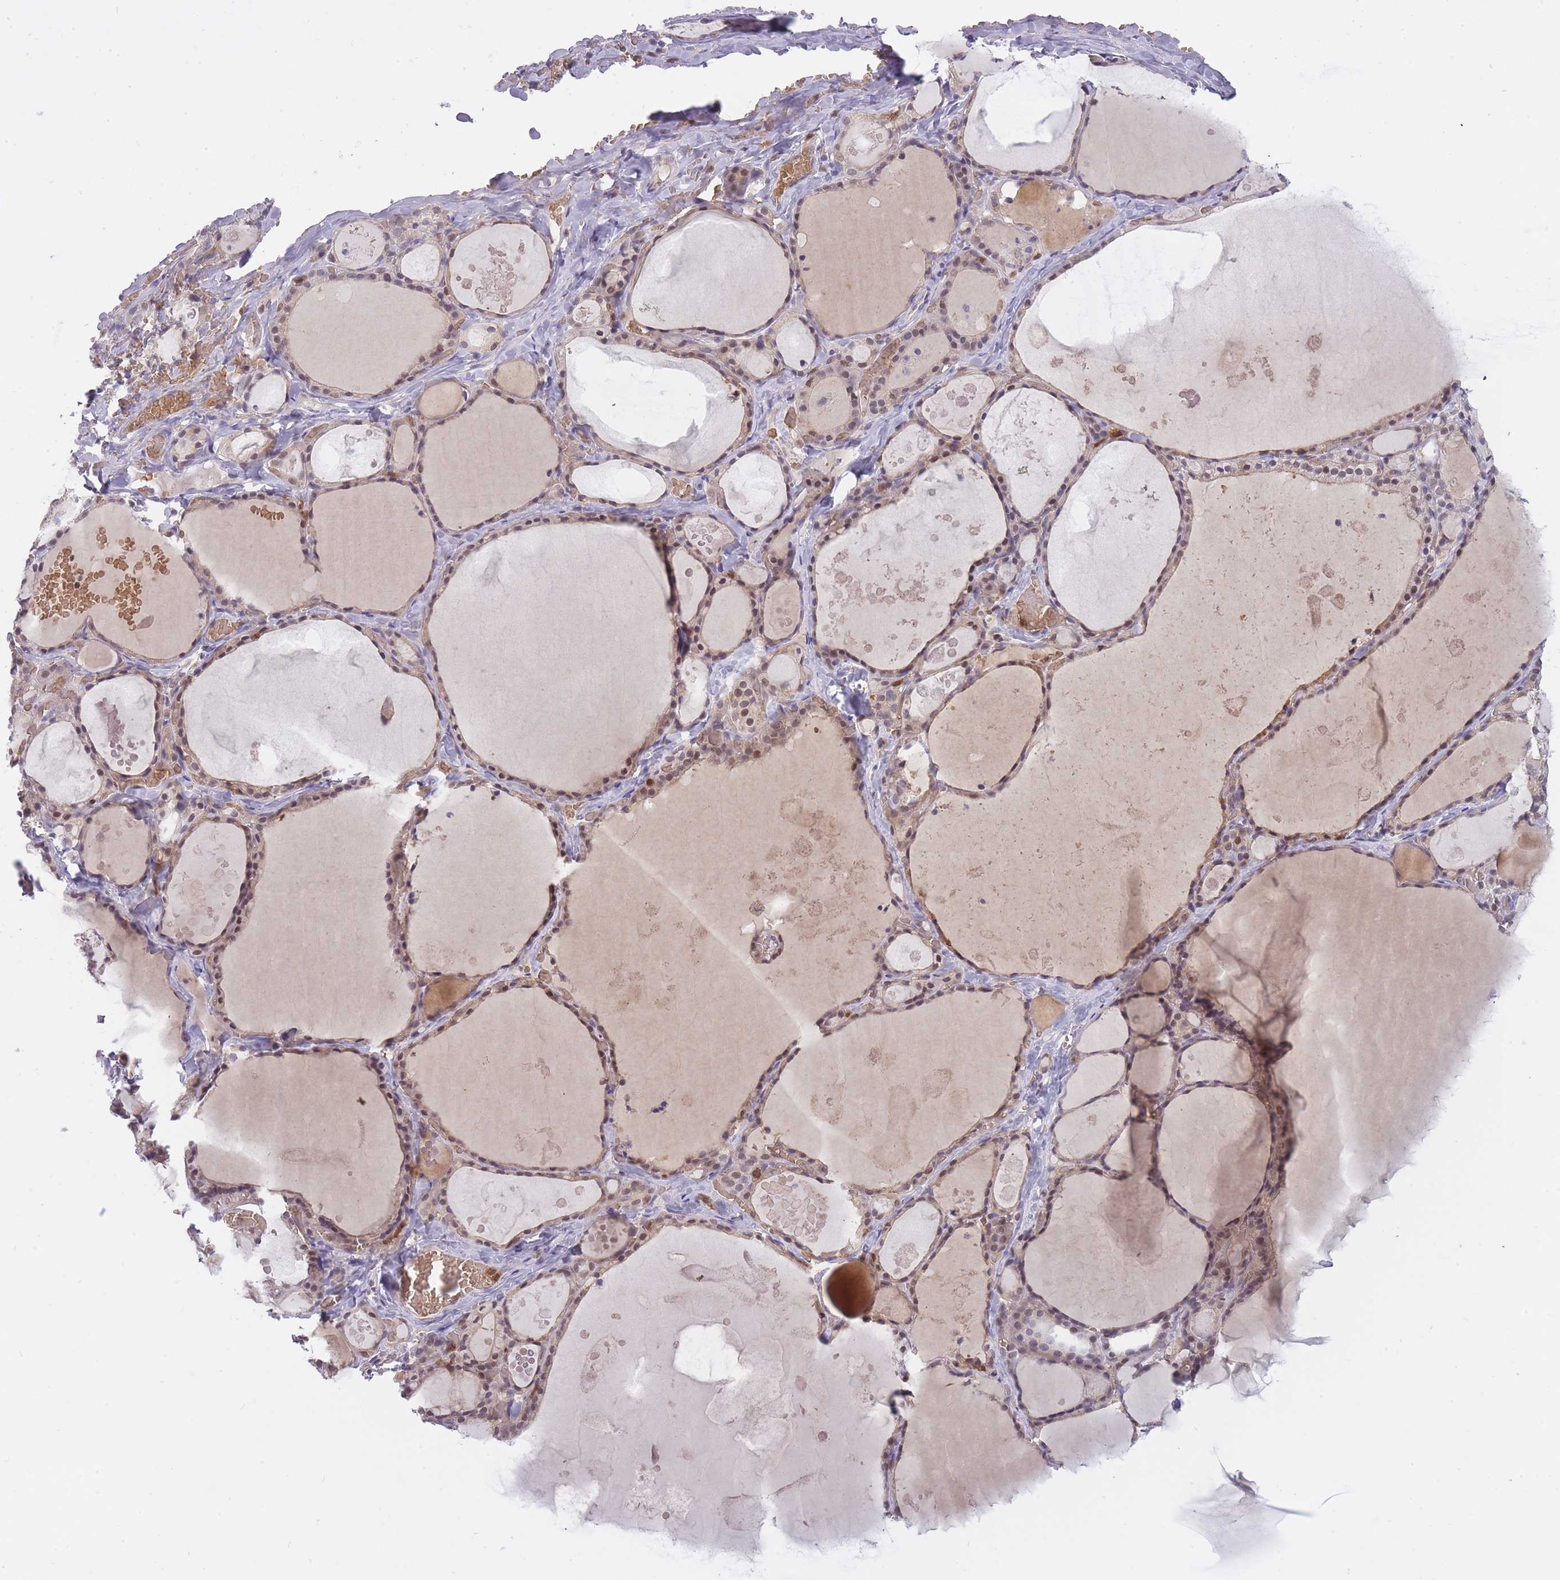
{"staining": {"intensity": "moderate", "quantity": ">75%", "location": "cytoplasmic/membranous,nuclear"}, "tissue": "thyroid gland", "cell_type": "Glandular cells", "image_type": "normal", "snomed": [{"axis": "morphology", "description": "Normal tissue, NOS"}, {"axis": "topography", "description": "Thyroid gland"}], "caption": "IHC of benign thyroid gland reveals medium levels of moderate cytoplasmic/membranous,nuclear positivity in about >75% of glandular cells.", "gene": "CXorf38", "patient": {"sex": "male", "age": 56}}